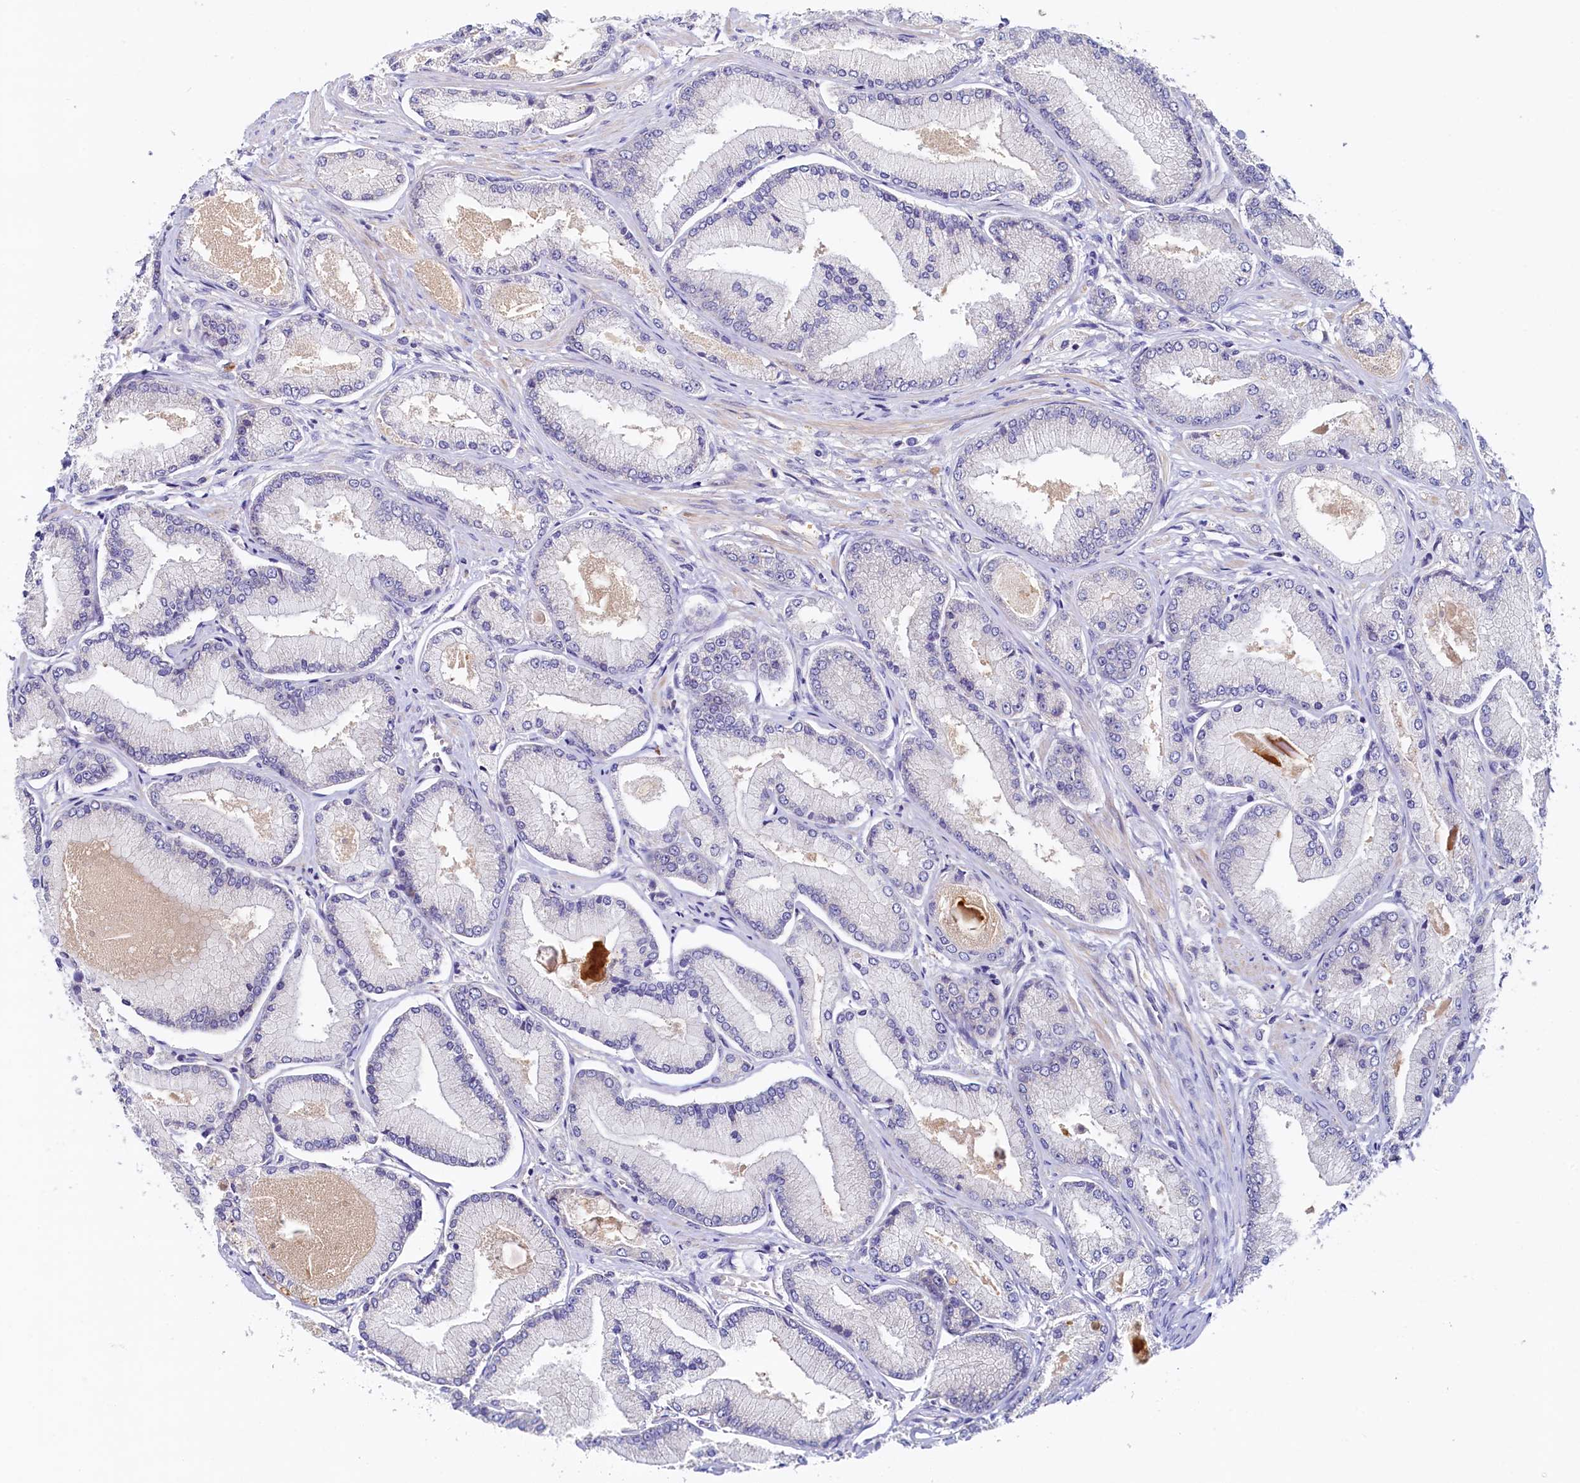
{"staining": {"intensity": "negative", "quantity": "none", "location": "none"}, "tissue": "prostate cancer", "cell_type": "Tumor cells", "image_type": "cancer", "snomed": [{"axis": "morphology", "description": "Adenocarcinoma, Low grade"}, {"axis": "topography", "description": "Prostate"}], "caption": "Prostate adenocarcinoma (low-grade) was stained to show a protein in brown. There is no significant expression in tumor cells.", "gene": "DTD1", "patient": {"sex": "male", "age": 74}}